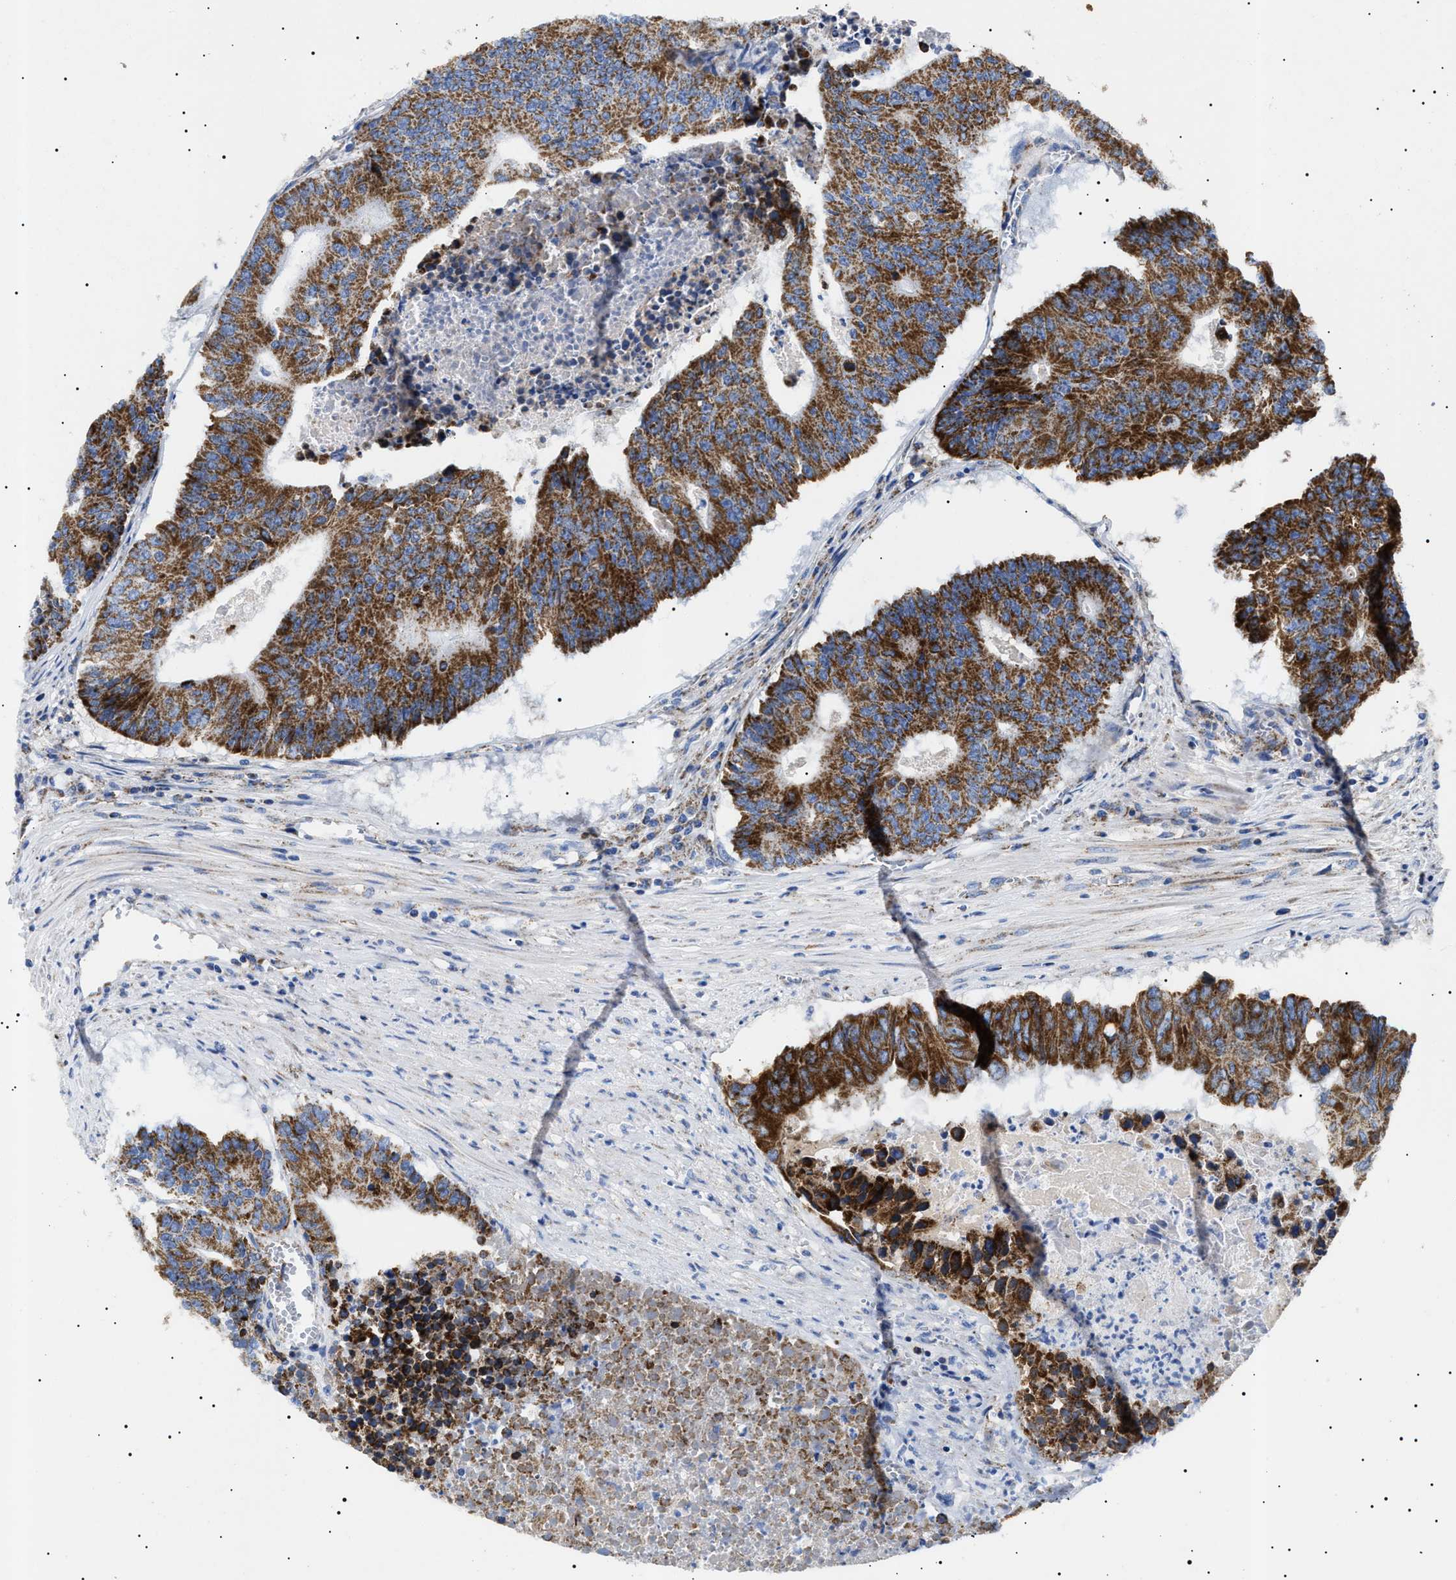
{"staining": {"intensity": "strong", "quantity": ">75%", "location": "cytoplasmic/membranous"}, "tissue": "colorectal cancer", "cell_type": "Tumor cells", "image_type": "cancer", "snomed": [{"axis": "morphology", "description": "Adenocarcinoma, NOS"}, {"axis": "topography", "description": "Colon"}], "caption": "Immunohistochemistry staining of colorectal adenocarcinoma, which demonstrates high levels of strong cytoplasmic/membranous positivity in approximately >75% of tumor cells indicating strong cytoplasmic/membranous protein positivity. The staining was performed using DAB (brown) for protein detection and nuclei were counterstained in hematoxylin (blue).", "gene": "CHRDL2", "patient": {"sex": "male", "age": 87}}